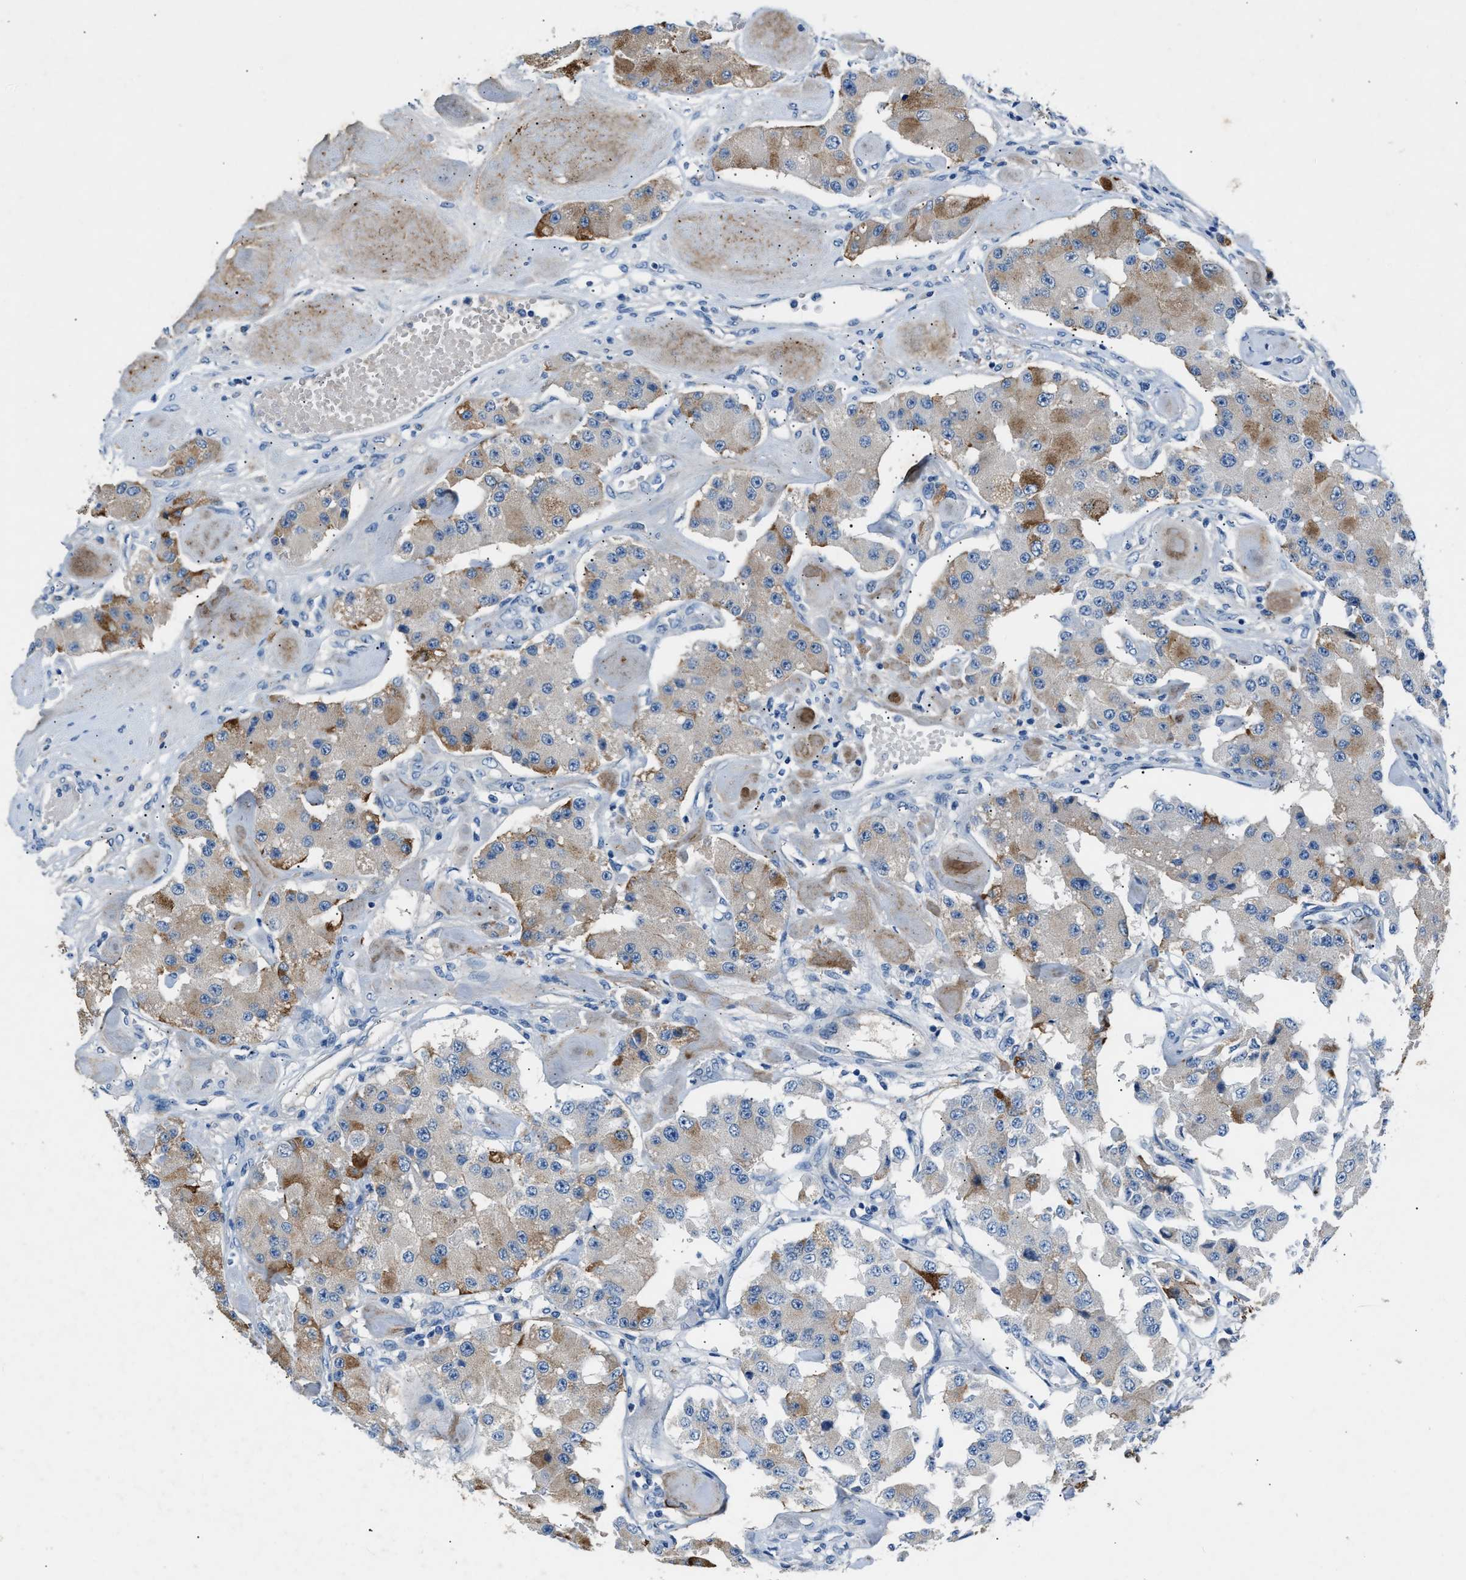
{"staining": {"intensity": "moderate", "quantity": "25%-75%", "location": "cytoplasmic/membranous"}, "tissue": "carcinoid", "cell_type": "Tumor cells", "image_type": "cancer", "snomed": [{"axis": "morphology", "description": "Carcinoid, malignant, NOS"}, {"axis": "topography", "description": "Pancreas"}], "caption": "Approximately 25%-75% of tumor cells in carcinoid display moderate cytoplasmic/membranous protein expression as visualized by brown immunohistochemical staining.", "gene": "DNAAF5", "patient": {"sex": "male", "age": 41}}